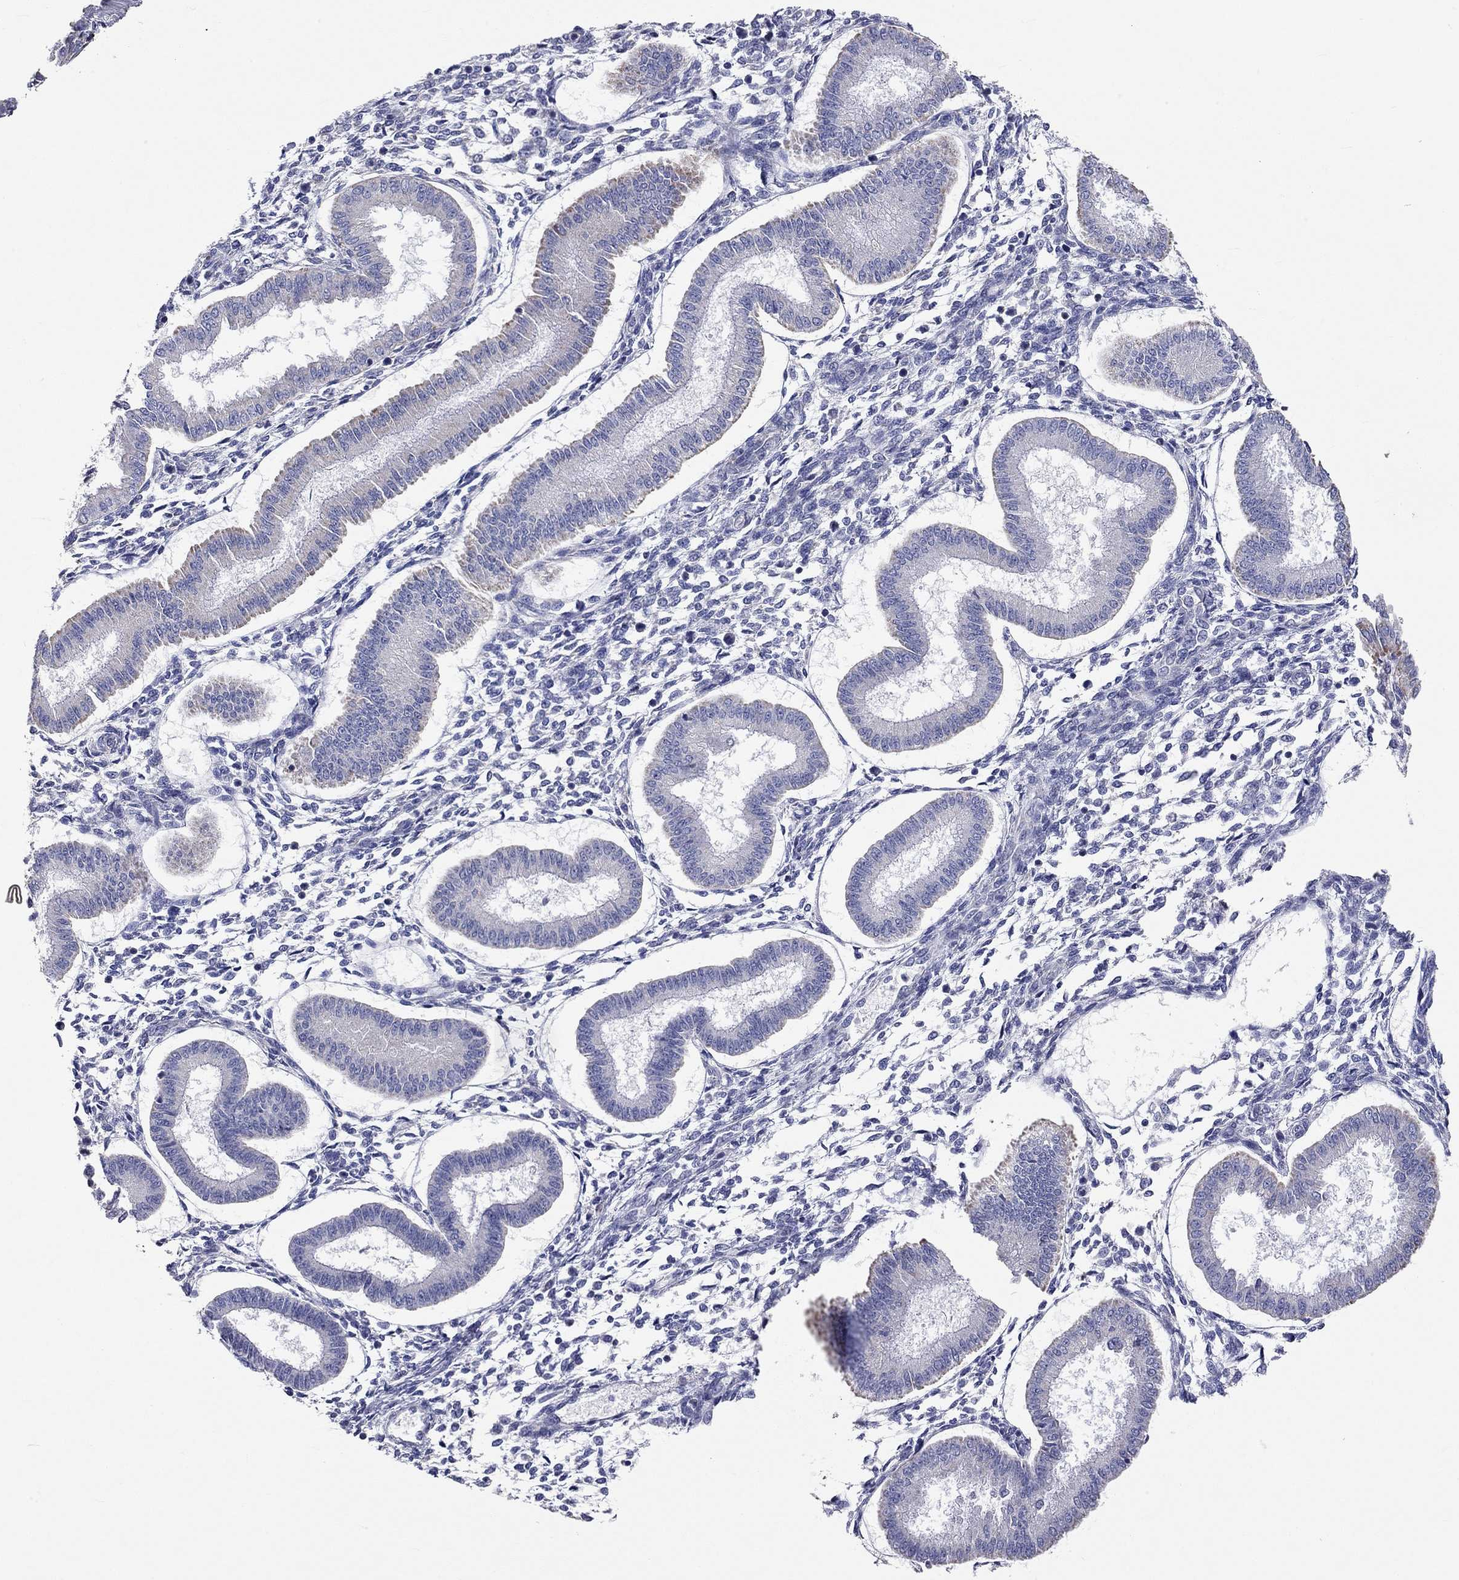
{"staining": {"intensity": "negative", "quantity": "none", "location": "none"}, "tissue": "endometrium", "cell_type": "Cells in endometrial stroma", "image_type": "normal", "snomed": [{"axis": "morphology", "description": "Normal tissue, NOS"}, {"axis": "topography", "description": "Endometrium"}], "caption": "High power microscopy histopathology image of an immunohistochemistry image of unremarkable endometrium, revealing no significant expression in cells in endometrial stroma. The staining was performed using DAB to visualize the protein expression in brown, while the nuclei were stained in blue with hematoxylin (Magnification: 20x).", "gene": "RCAN1", "patient": {"sex": "female", "age": 43}}